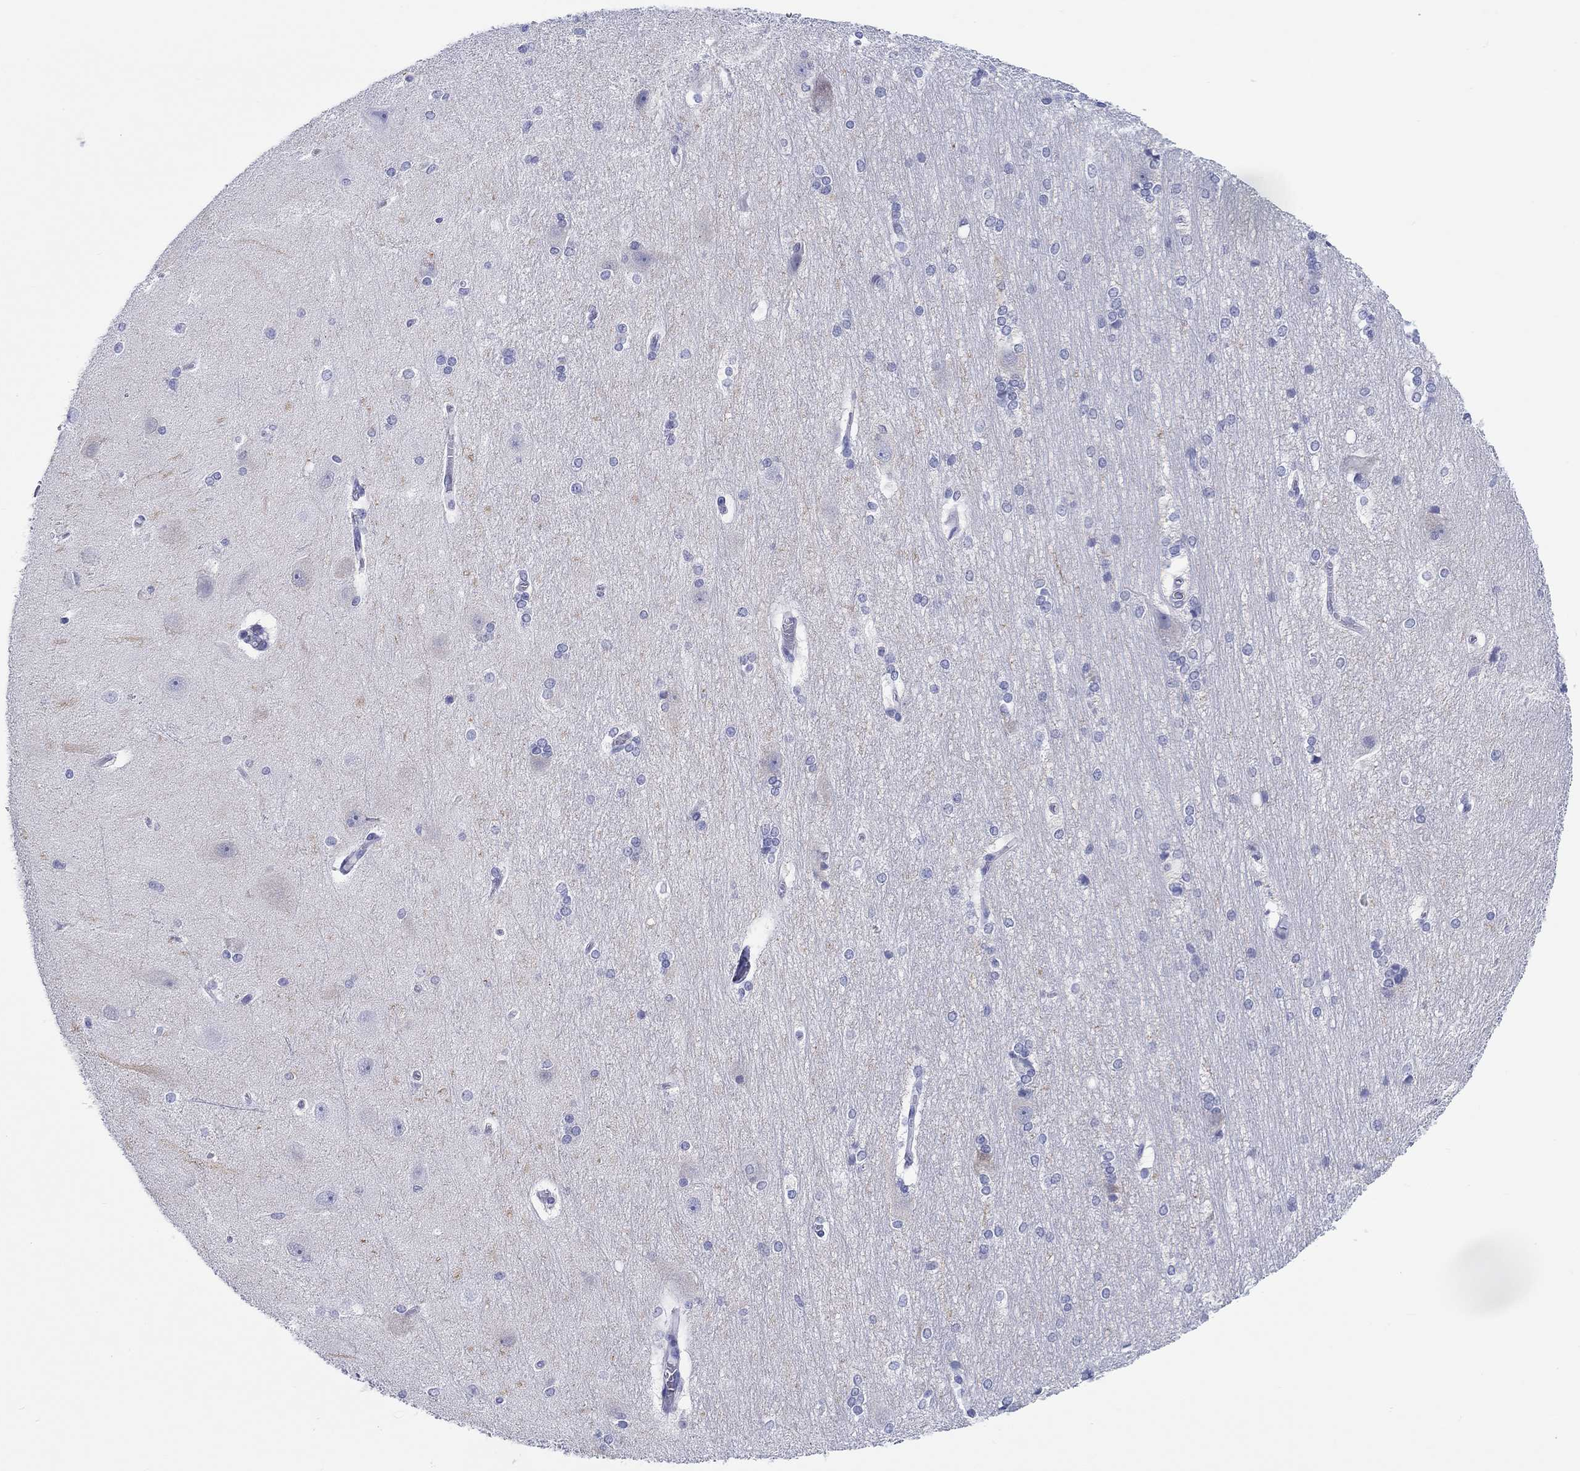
{"staining": {"intensity": "strong", "quantity": "<25%", "location": "cytoplasmic/membranous"}, "tissue": "hippocampus", "cell_type": "Glial cells", "image_type": "normal", "snomed": [{"axis": "morphology", "description": "Normal tissue, NOS"}, {"axis": "topography", "description": "Cerebral cortex"}, {"axis": "topography", "description": "Hippocampus"}], "caption": "Immunohistochemical staining of normal hippocampus displays strong cytoplasmic/membranous protein positivity in about <25% of glial cells.", "gene": "H1", "patient": {"sex": "female", "age": 19}}